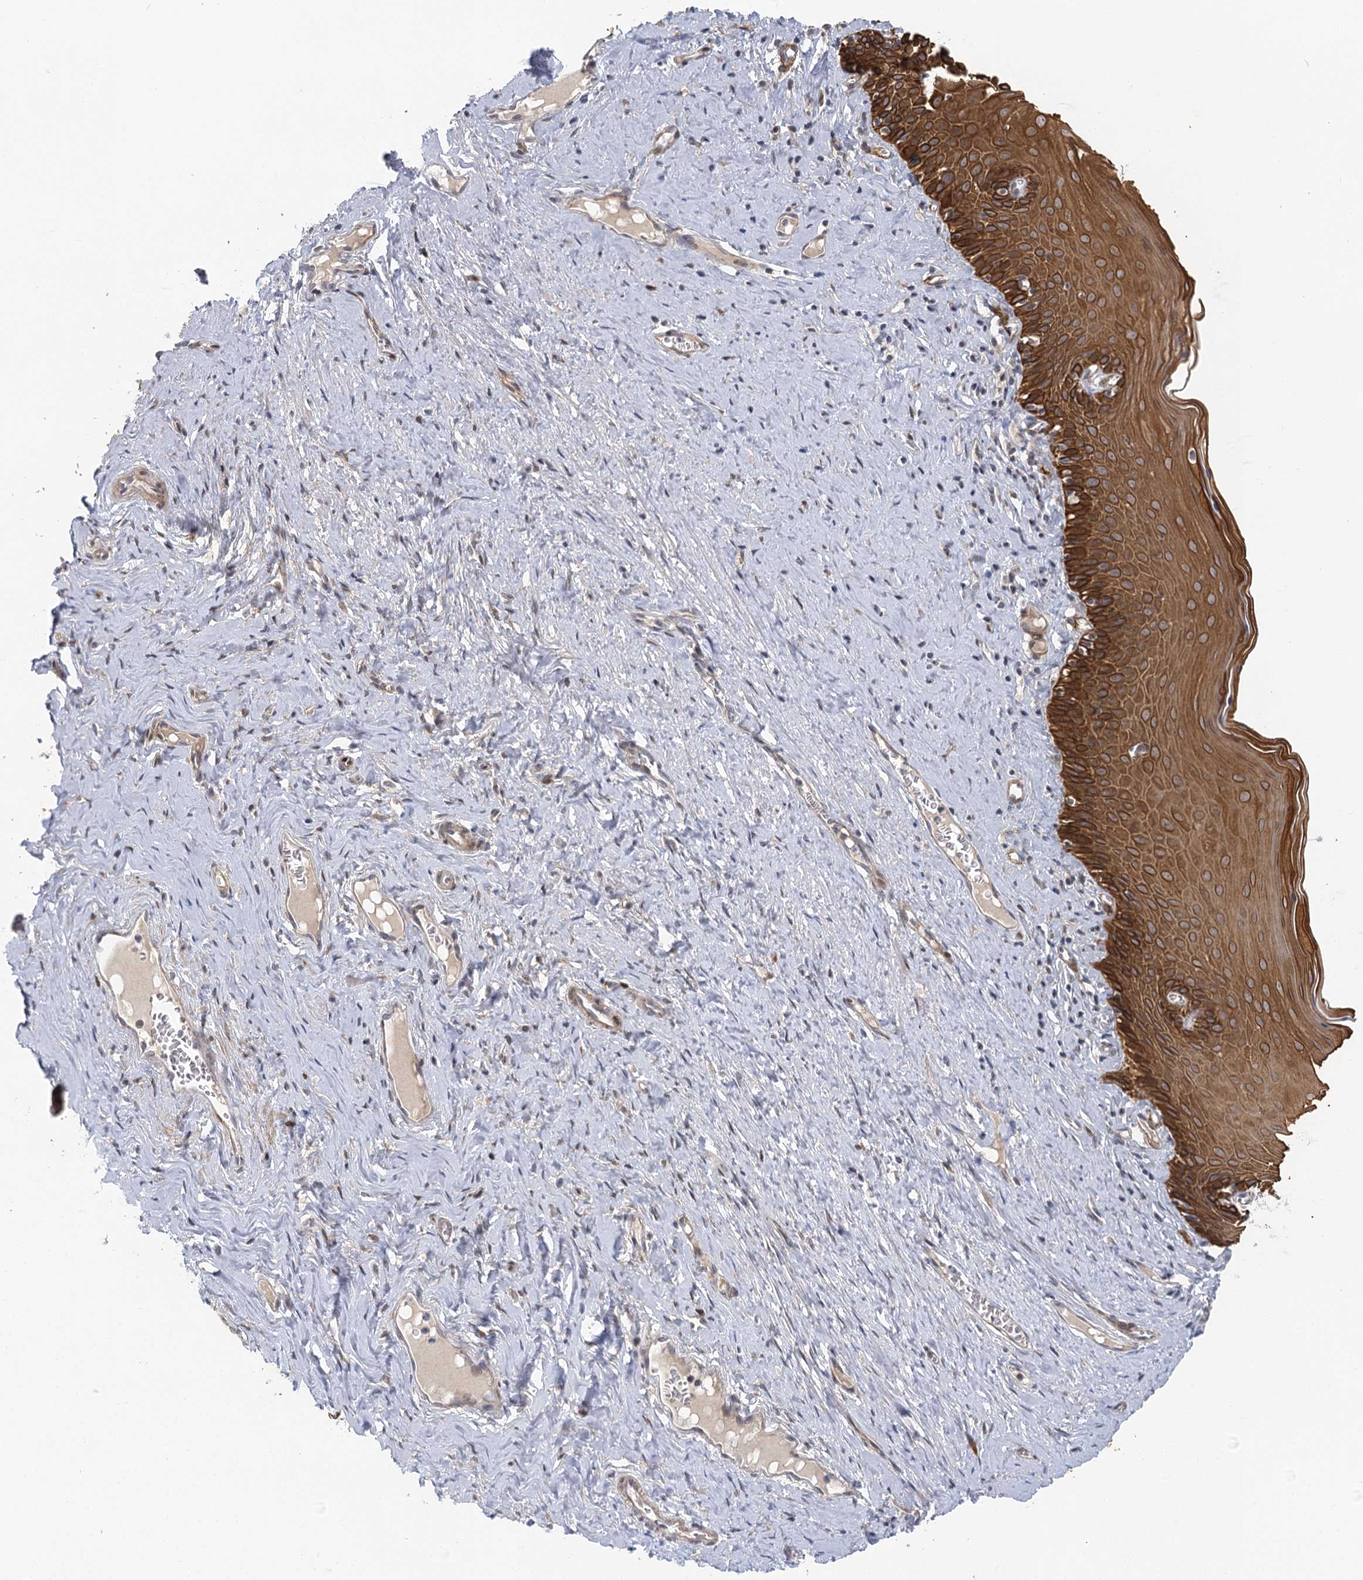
{"staining": {"intensity": "weak", "quantity": "25%-75%", "location": "cytoplasmic/membranous"}, "tissue": "cervix", "cell_type": "Glandular cells", "image_type": "normal", "snomed": [{"axis": "morphology", "description": "Normal tissue, NOS"}, {"axis": "topography", "description": "Cervix"}], "caption": "Benign cervix exhibits weak cytoplasmic/membranous positivity in about 25%-75% of glandular cells, visualized by immunohistochemistry.", "gene": "IL11RA", "patient": {"sex": "female", "age": 42}}